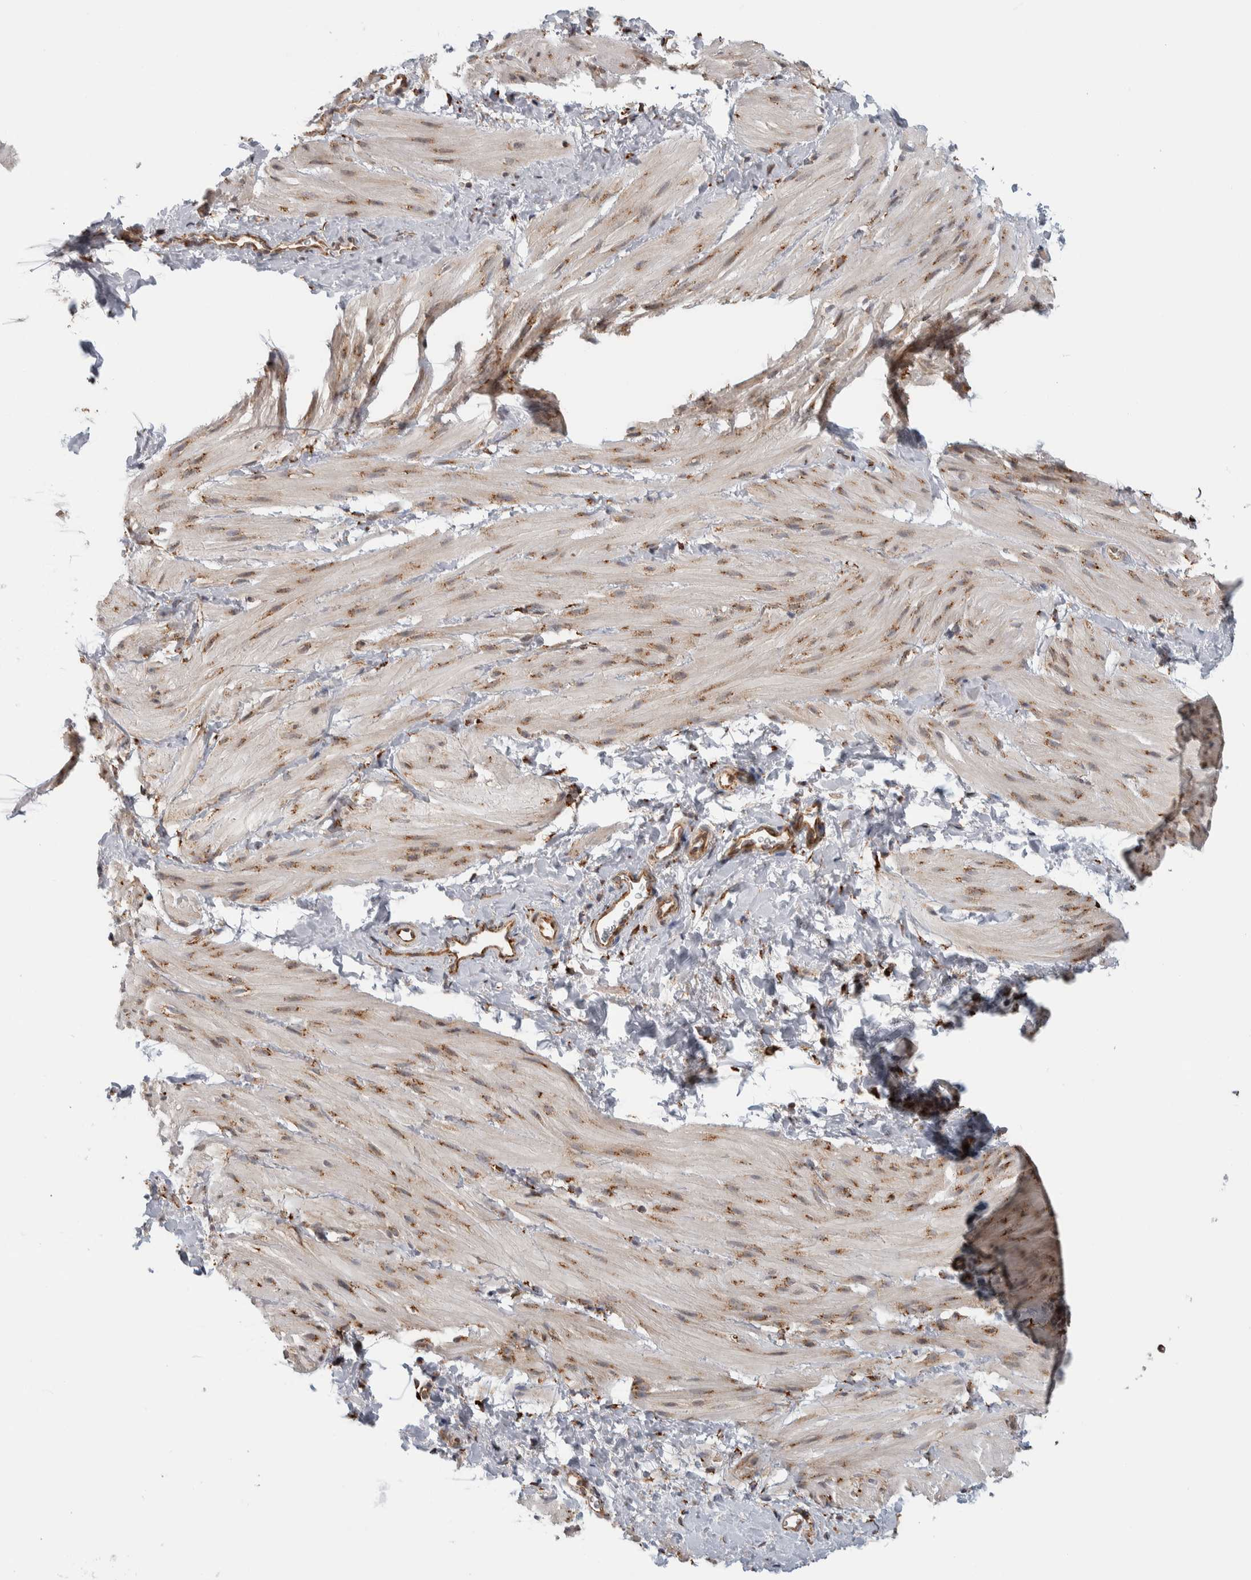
{"staining": {"intensity": "moderate", "quantity": ">75%", "location": "cytoplasmic/membranous"}, "tissue": "smooth muscle", "cell_type": "Smooth muscle cells", "image_type": "normal", "snomed": [{"axis": "morphology", "description": "Normal tissue, NOS"}, {"axis": "topography", "description": "Smooth muscle"}], "caption": "IHC histopathology image of normal human smooth muscle stained for a protein (brown), which shows medium levels of moderate cytoplasmic/membranous staining in approximately >75% of smooth muscle cells.", "gene": "EIF3H", "patient": {"sex": "male", "age": 16}}